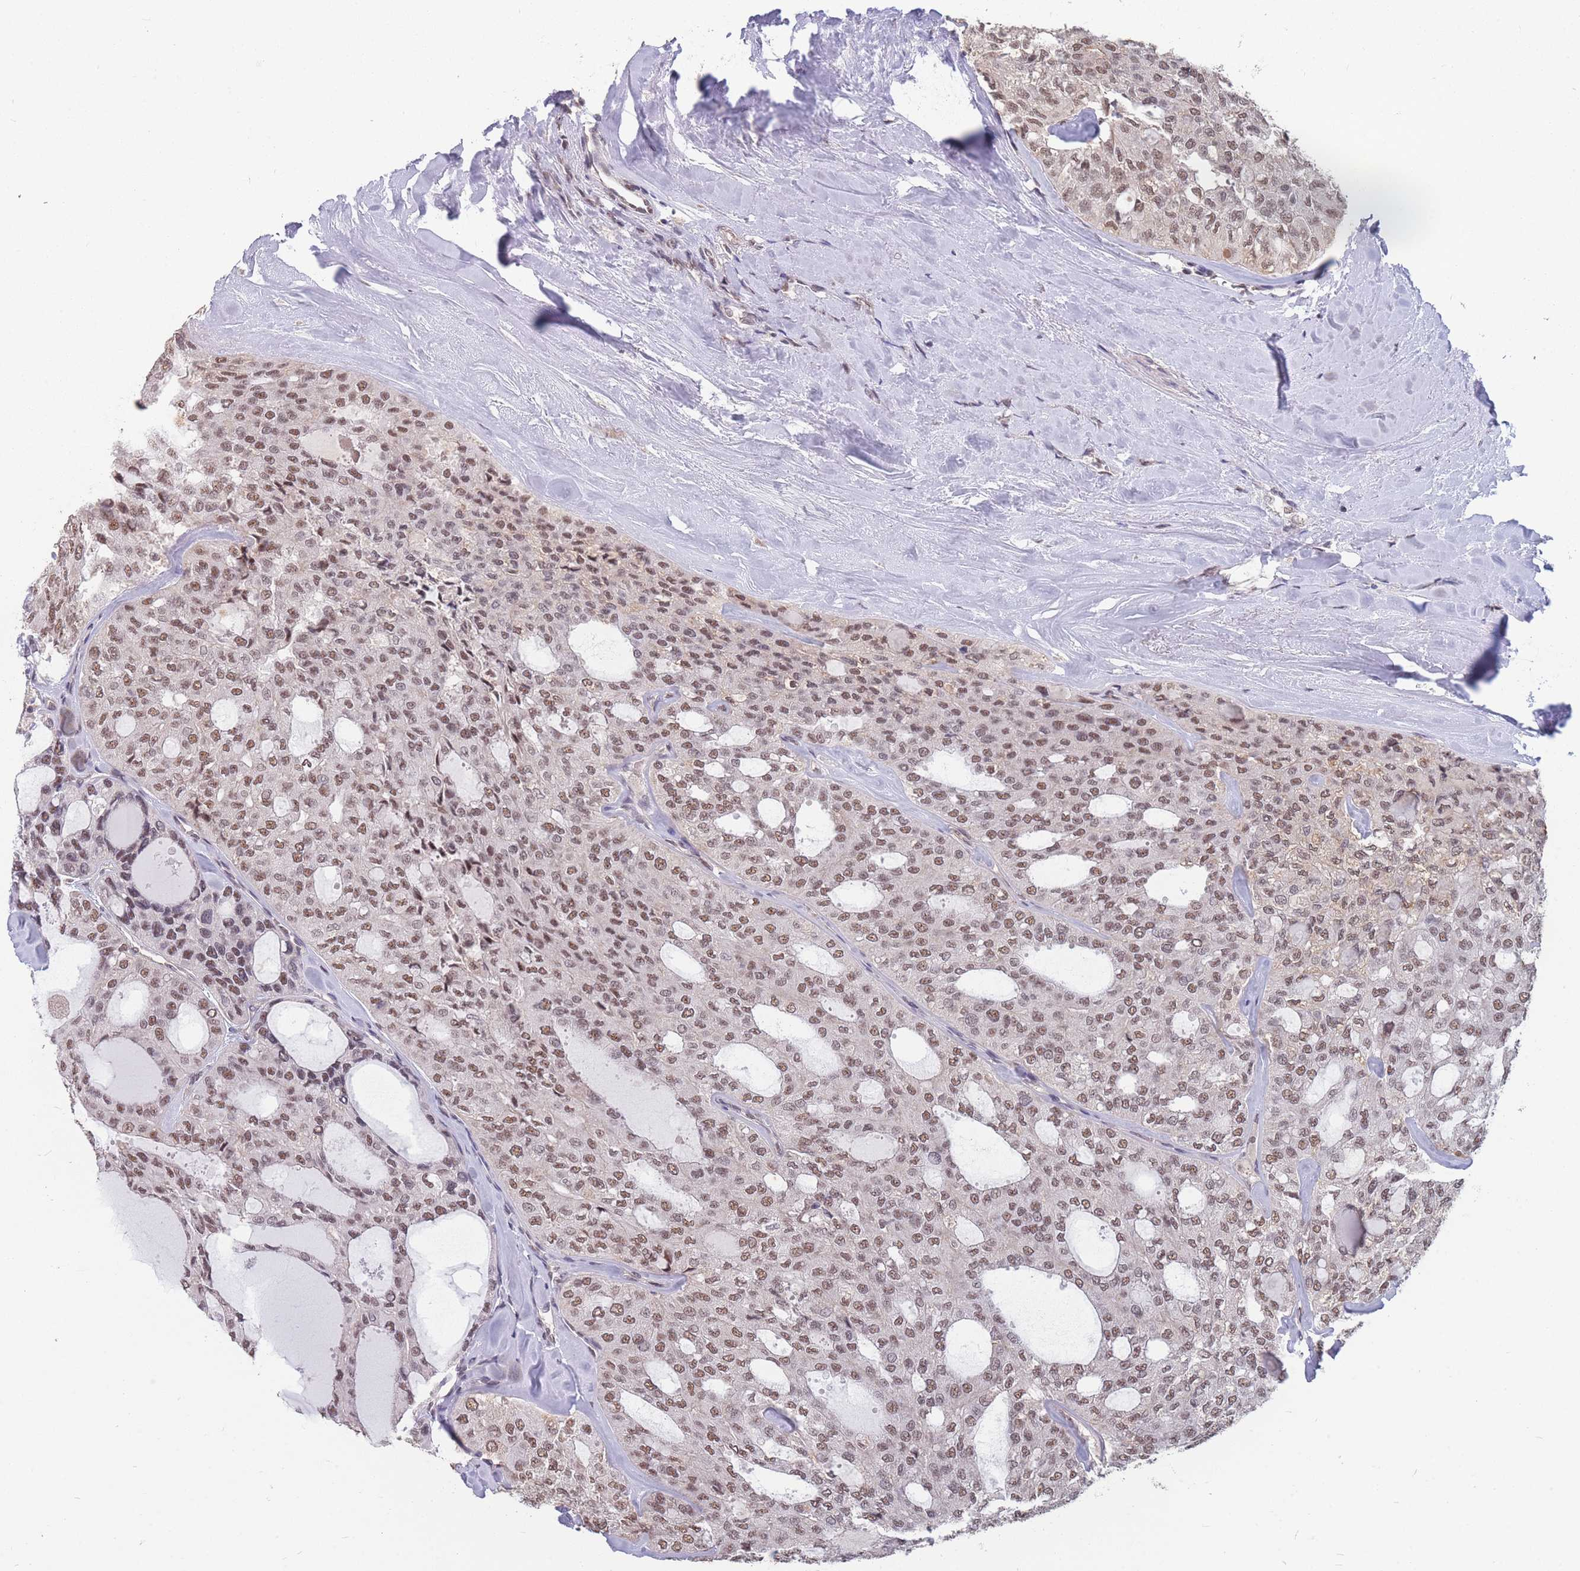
{"staining": {"intensity": "moderate", "quantity": ">75%", "location": "nuclear"}, "tissue": "thyroid cancer", "cell_type": "Tumor cells", "image_type": "cancer", "snomed": [{"axis": "morphology", "description": "Follicular adenoma carcinoma, NOS"}, {"axis": "topography", "description": "Thyroid gland"}], "caption": "This is a photomicrograph of IHC staining of thyroid follicular adenoma carcinoma, which shows moderate expression in the nuclear of tumor cells.", "gene": "SNRPA1", "patient": {"sex": "male", "age": 75}}